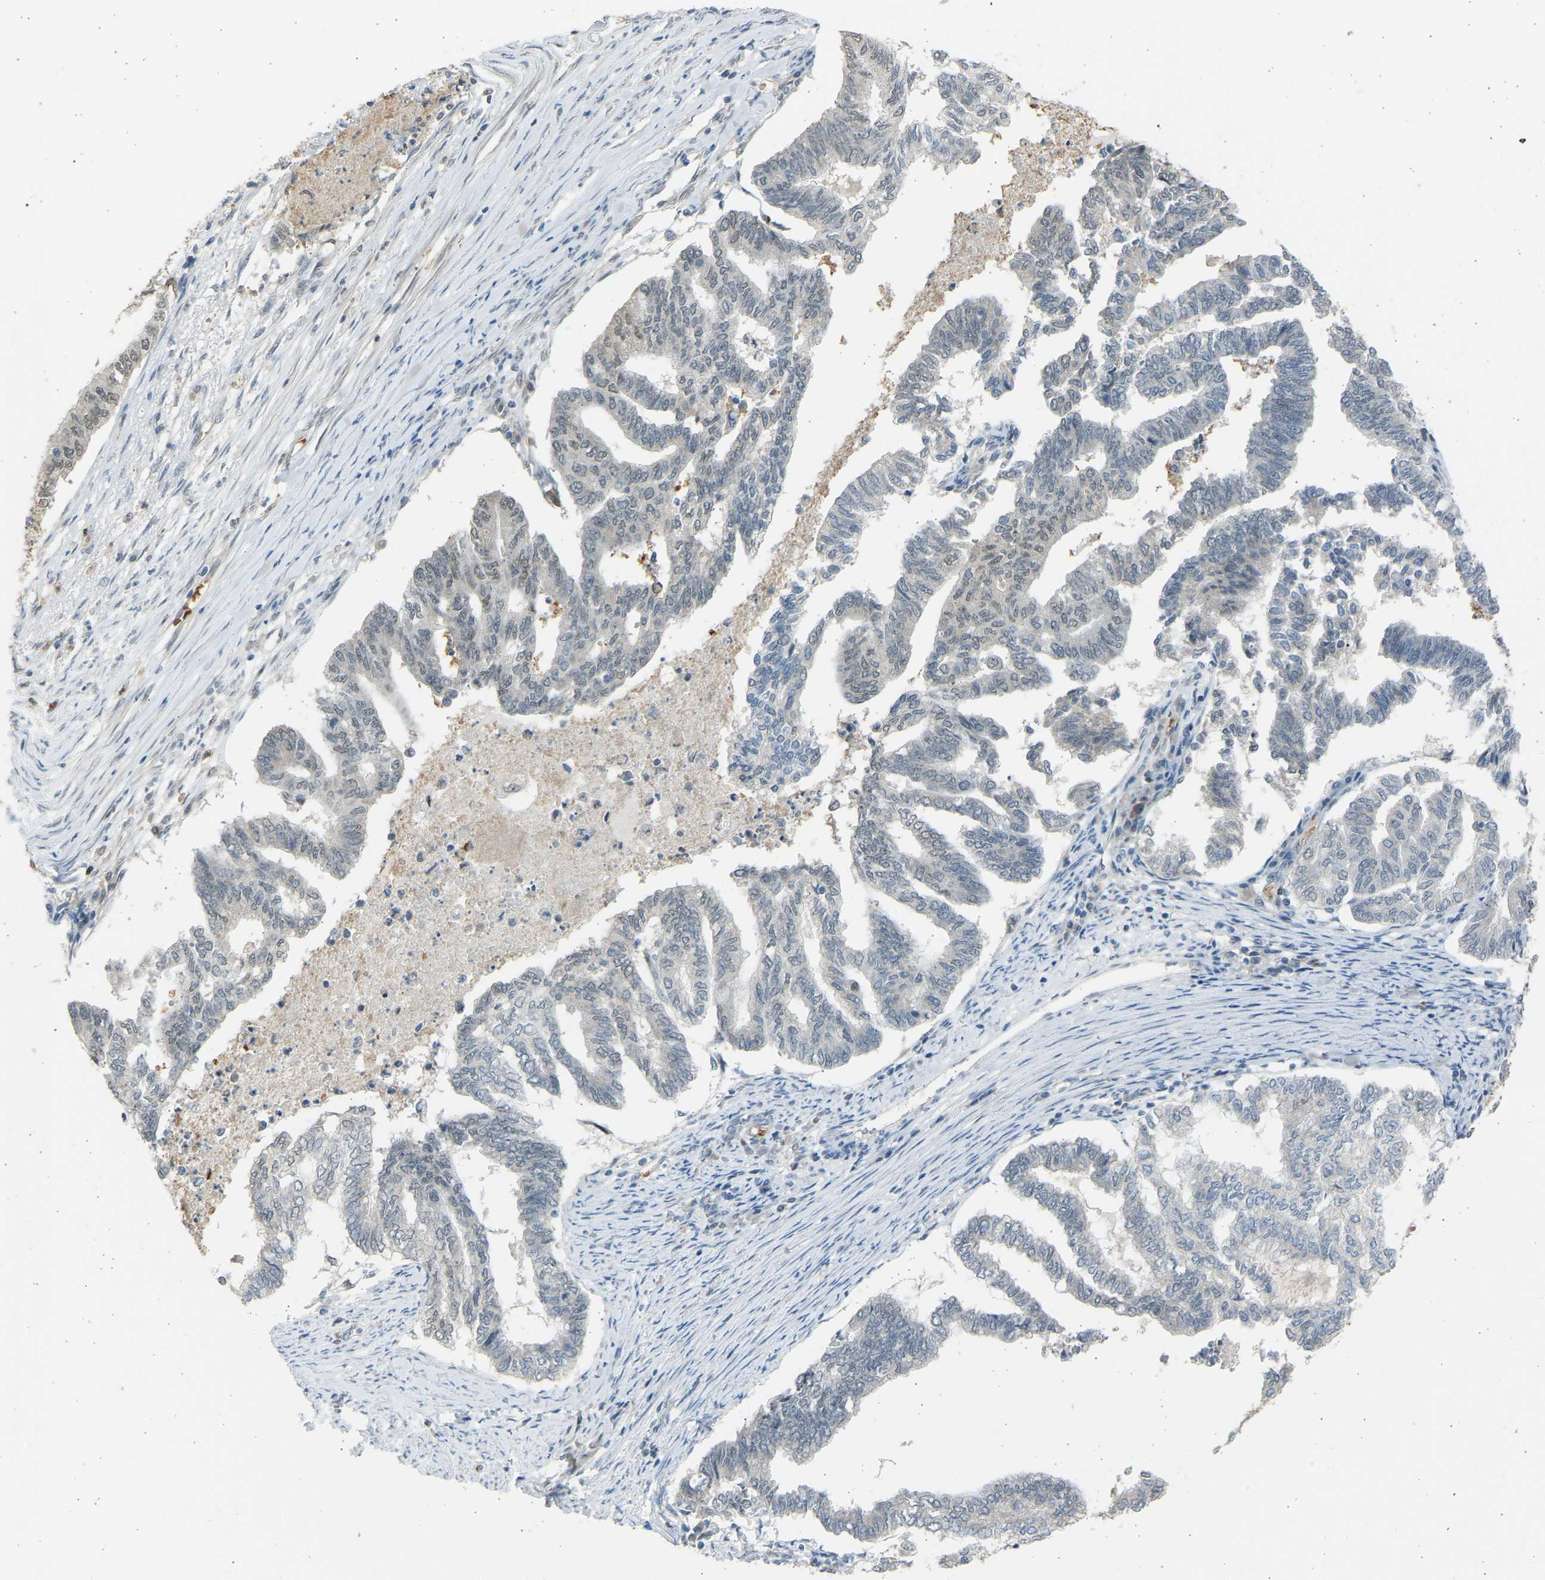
{"staining": {"intensity": "negative", "quantity": "none", "location": "none"}, "tissue": "endometrial cancer", "cell_type": "Tumor cells", "image_type": "cancer", "snomed": [{"axis": "morphology", "description": "Adenocarcinoma, NOS"}, {"axis": "topography", "description": "Endometrium"}], "caption": "This is an immunohistochemistry histopathology image of endometrial cancer. There is no staining in tumor cells.", "gene": "BIRC2", "patient": {"sex": "female", "age": 79}}